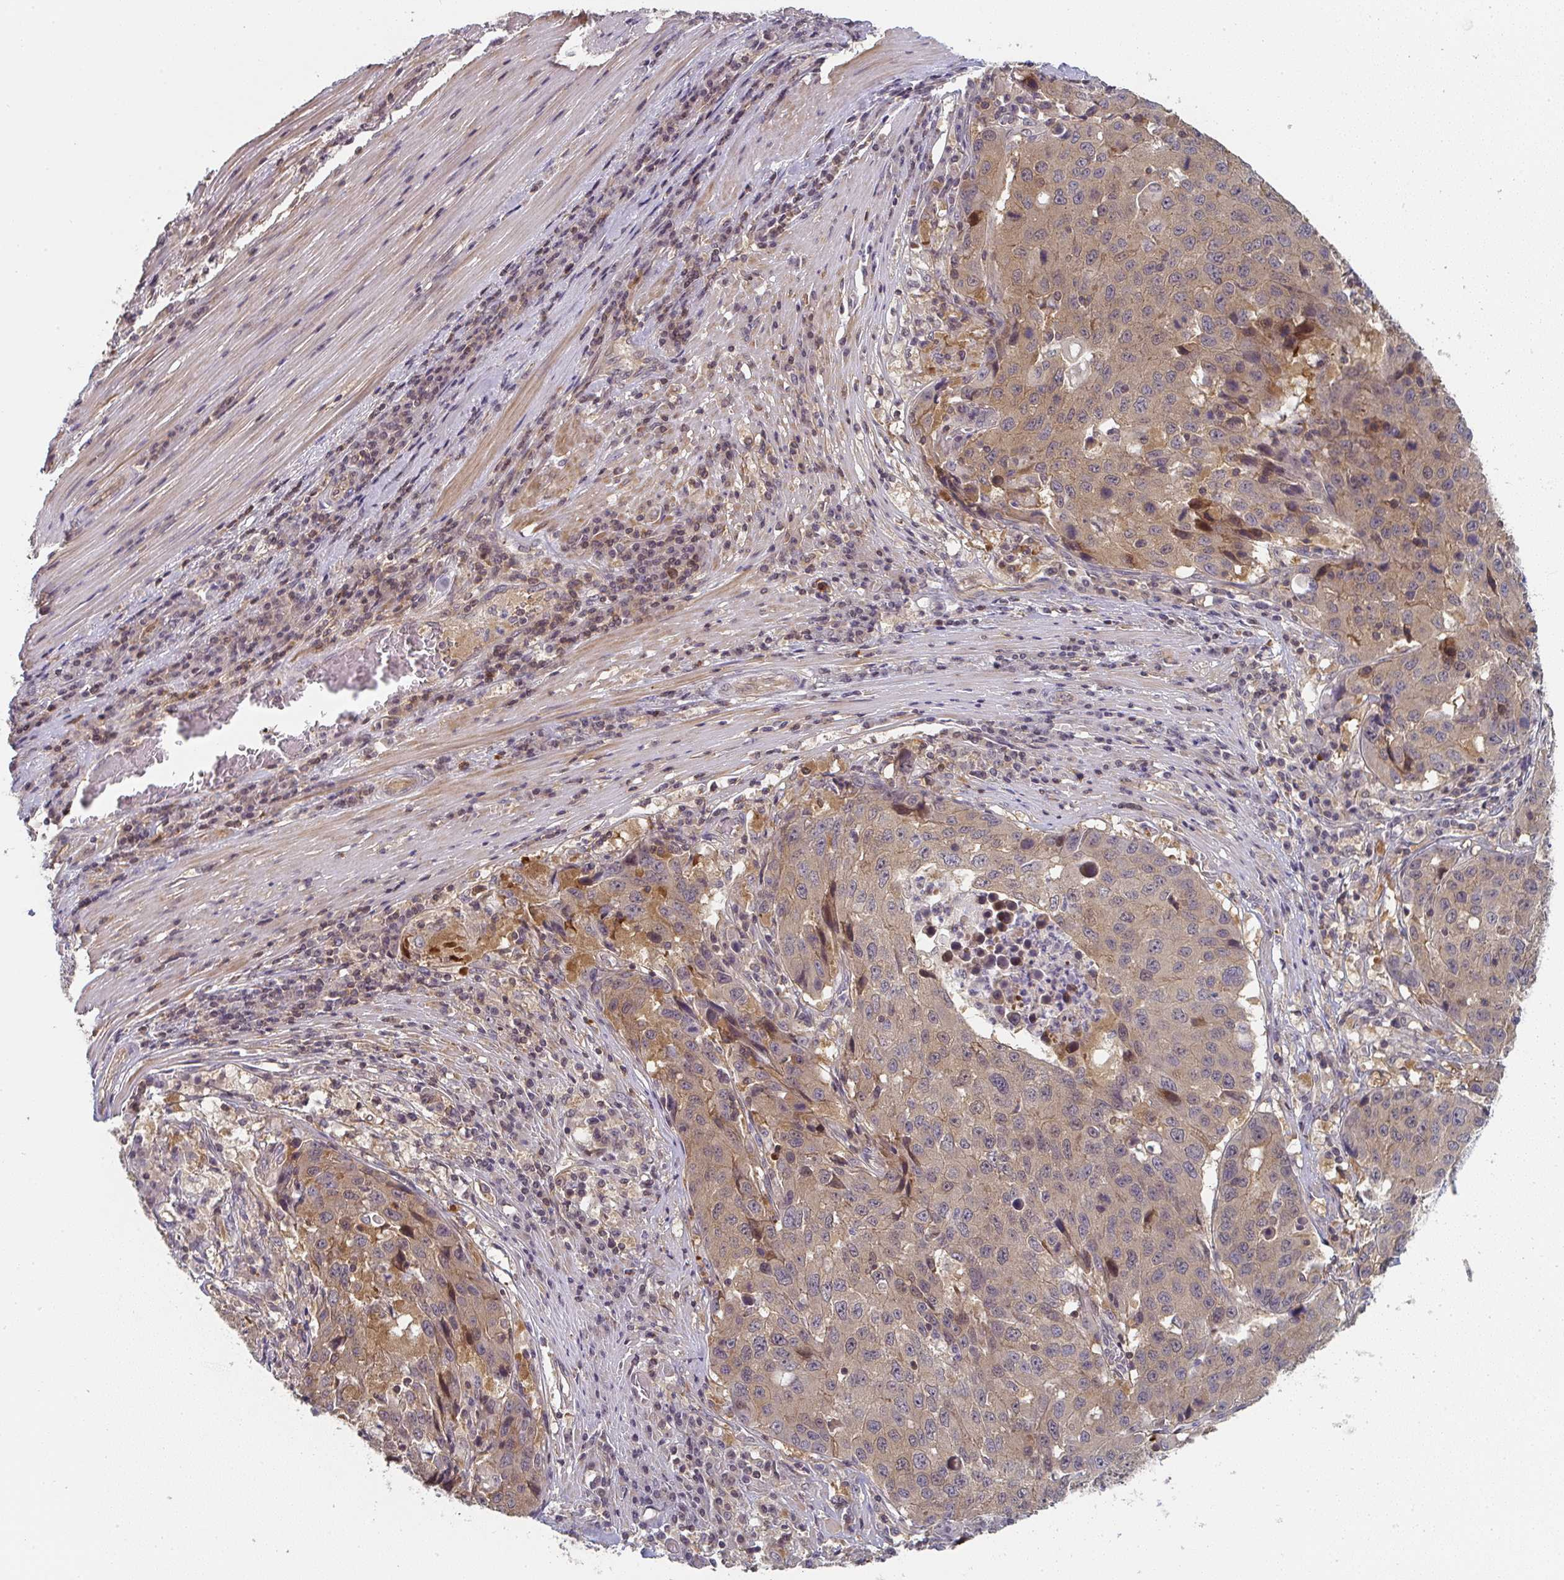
{"staining": {"intensity": "weak", "quantity": ">75%", "location": "cytoplasmic/membranous"}, "tissue": "stomach cancer", "cell_type": "Tumor cells", "image_type": "cancer", "snomed": [{"axis": "morphology", "description": "Adenocarcinoma, NOS"}, {"axis": "topography", "description": "Stomach"}], "caption": "Stomach cancer (adenocarcinoma) stained with a protein marker shows weak staining in tumor cells.", "gene": "RANGRF", "patient": {"sex": "male", "age": 71}}